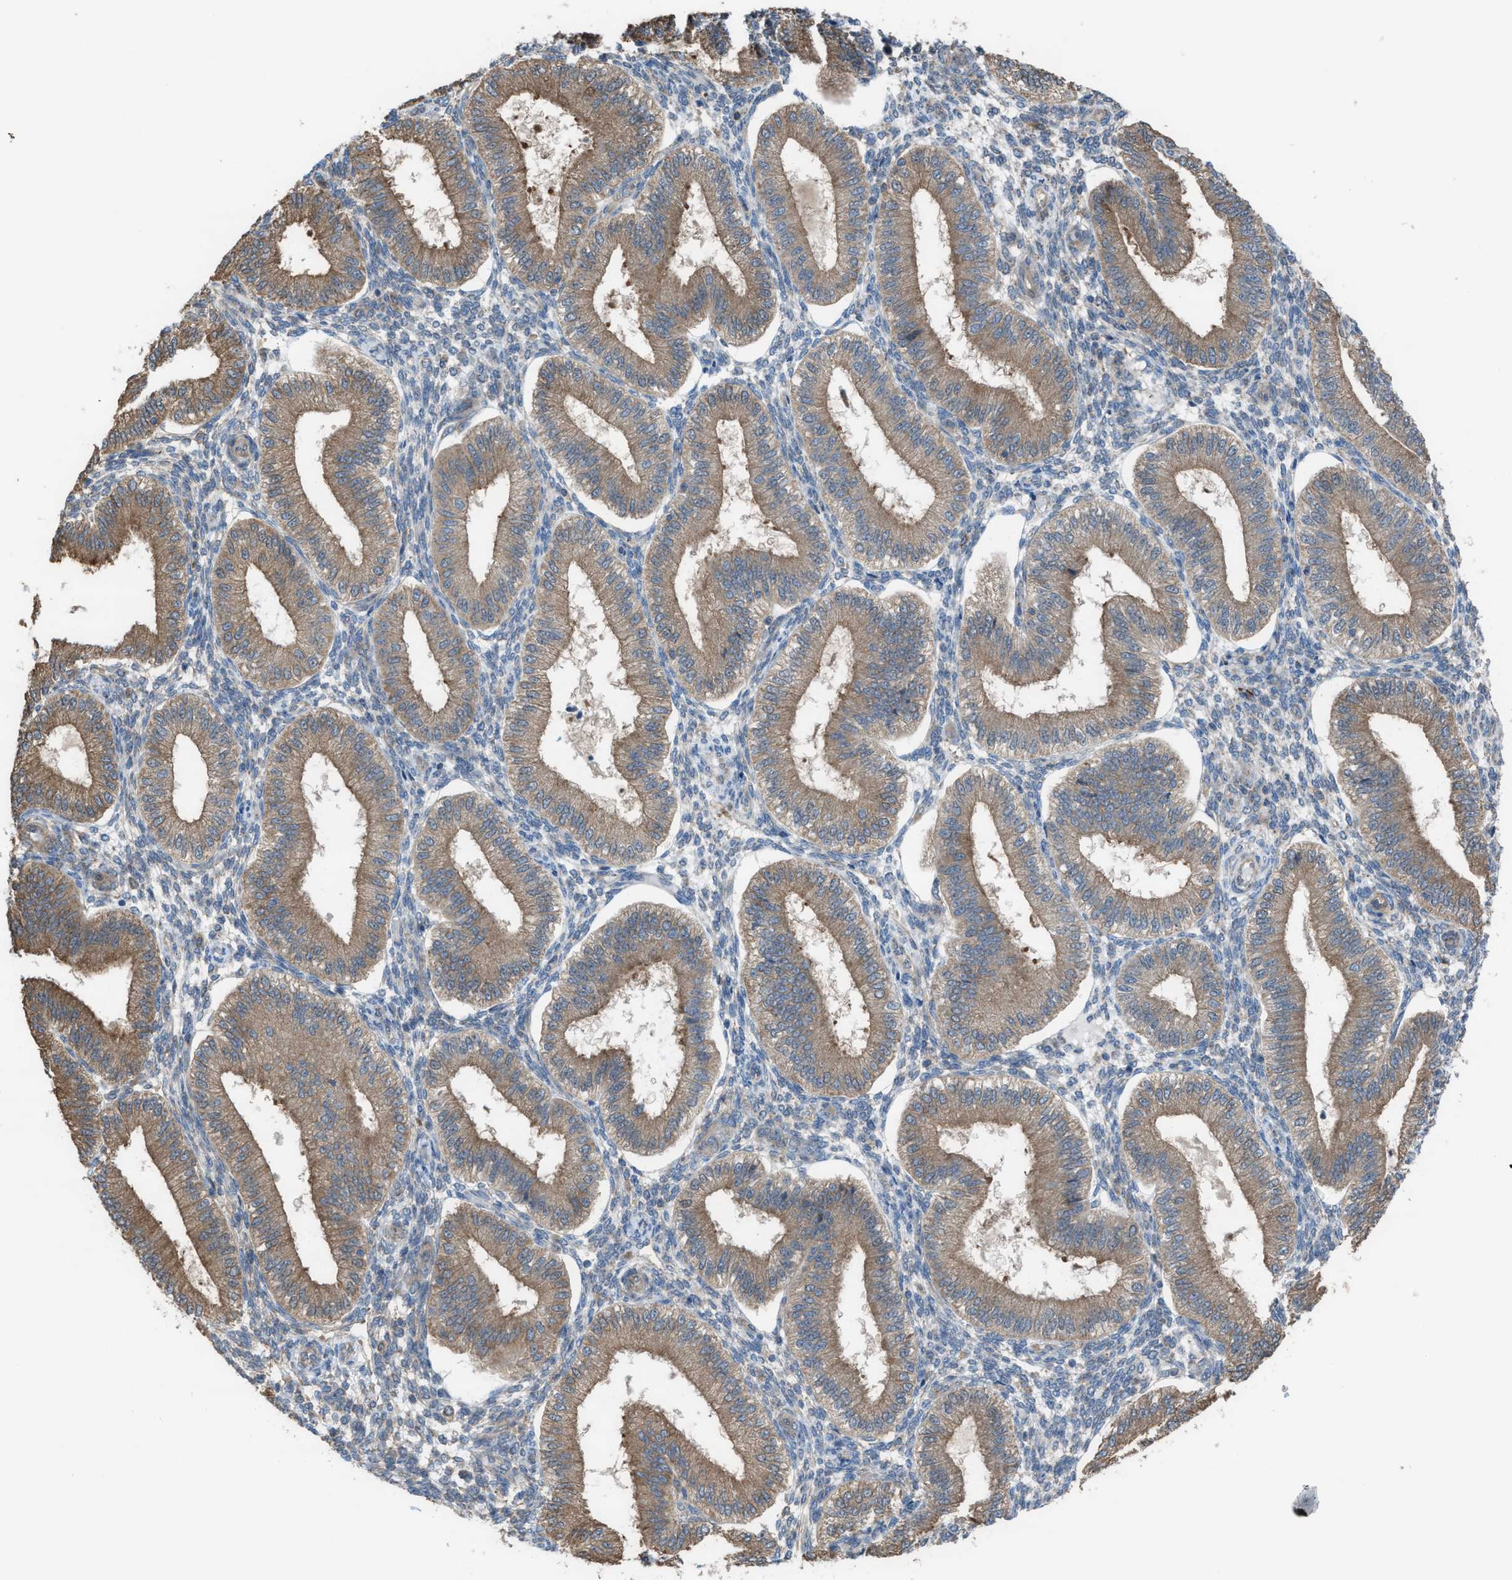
{"staining": {"intensity": "negative", "quantity": "none", "location": "none"}, "tissue": "endometrium", "cell_type": "Cells in endometrial stroma", "image_type": "normal", "snomed": [{"axis": "morphology", "description": "Normal tissue, NOS"}, {"axis": "topography", "description": "Endometrium"}], "caption": "Immunohistochemistry (IHC) photomicrograph of unremarkable endometrium stained for a protein (brown), which exhibits no staining in cells in endometrial stroma. (DAB (3,3'-diaminobenzidine) IHC with hematoxylin counter stain).", "gene": "PLAA", "patient": {"sex": "female", "age": 39}}